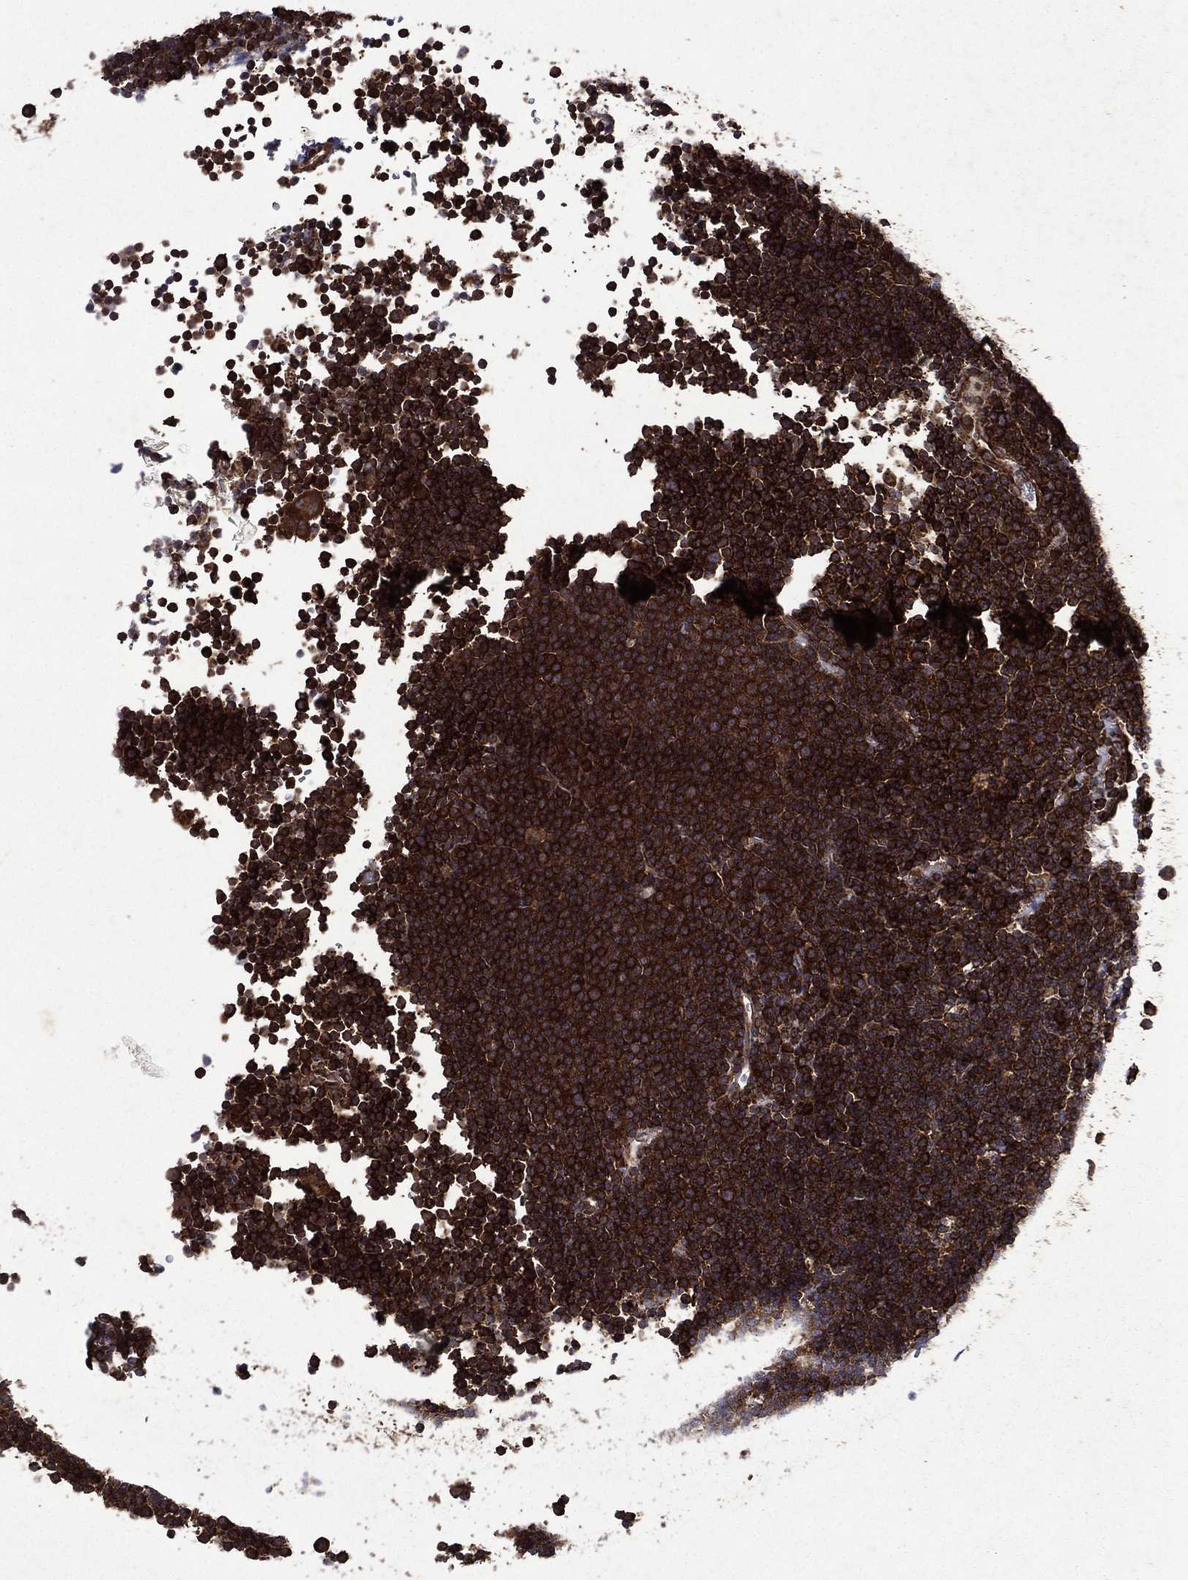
{"staining": {"intensity": "strong", "quantity": ">75%", "location": "cytoplasmic/membranous"}, "tissue": "lymphoma", "cell_type": "Tumor cells", "image_type": "cancer", "snomed": [{"axis": "morphology", "description": "Malignant lymphoma, non-Hodgkin's type, Low grade"}, {"axis": "topography", "description": "Brain"}], "caption": "The immunohistochemical stain shows strong cytoplasmic/membranous expression in tumor cells of malignant lymphoma, non-Hodgkin's type (low-grade) tissue.", "gene": "EIF2B4", "patient": {"sex": "female", "age": 66}}